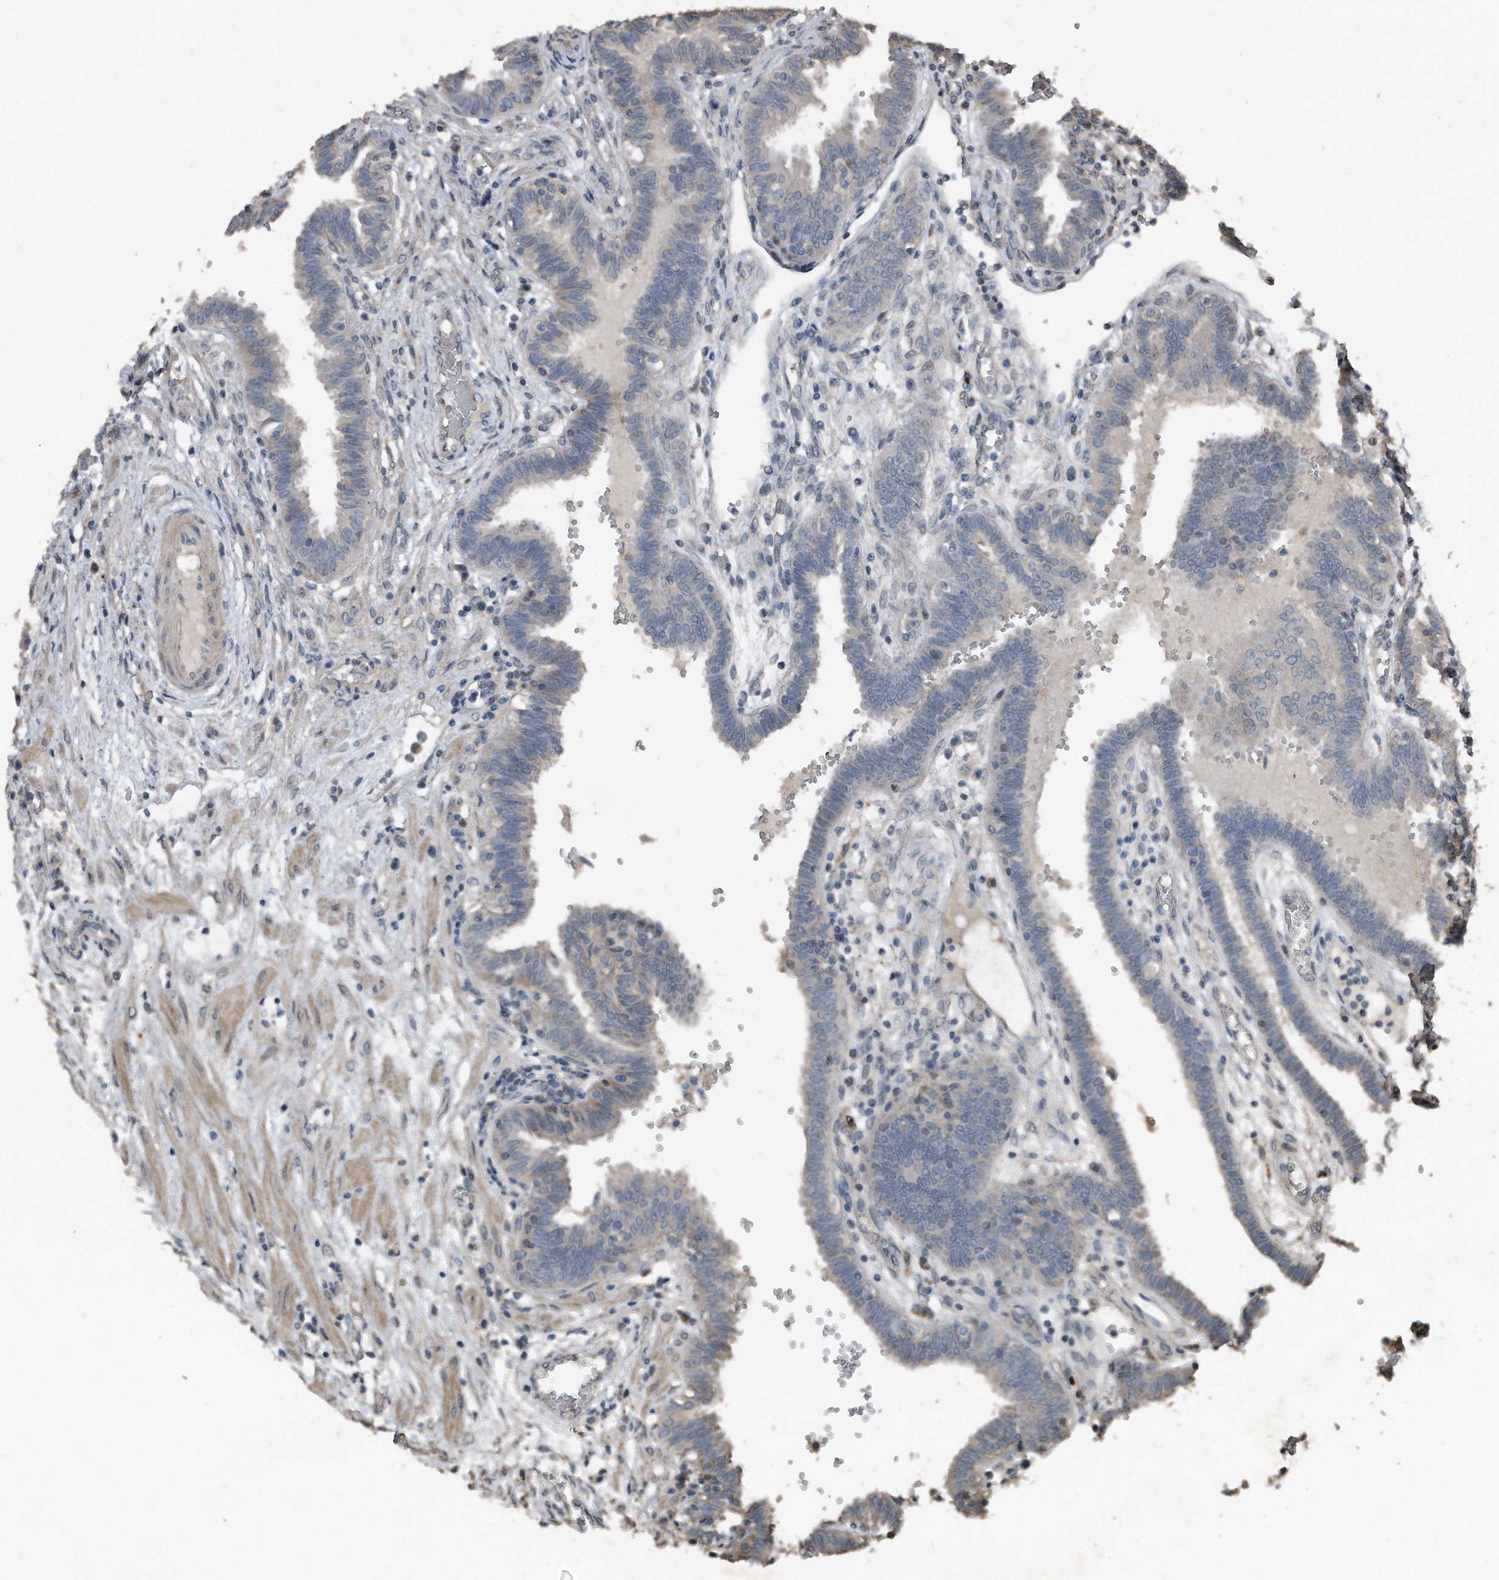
{"staining": {"intensity": "negative", "quantity": "none", "location": "none"}, "tissue": "fallopian tube", "cell_type": "Glandular cells", "image_type": "normal", "snomed": [{"axis": "morphology", "description": "Normal tissue, NOS"}, {"axis": "topography", "description": "Fallopian tube"}, {"axis": "topography", "description": "Placenta"}], "caption": "A high-resolution histopathology image shows immunohistochemistry staining of unremarkable fallopian tube, which displays no significant expression in glandular cells. (Immunohistochemistry, brightfield microscopy, high magnification).", "gene": "ANKRD10", "patient": {"sex": "female", "age": 32}}